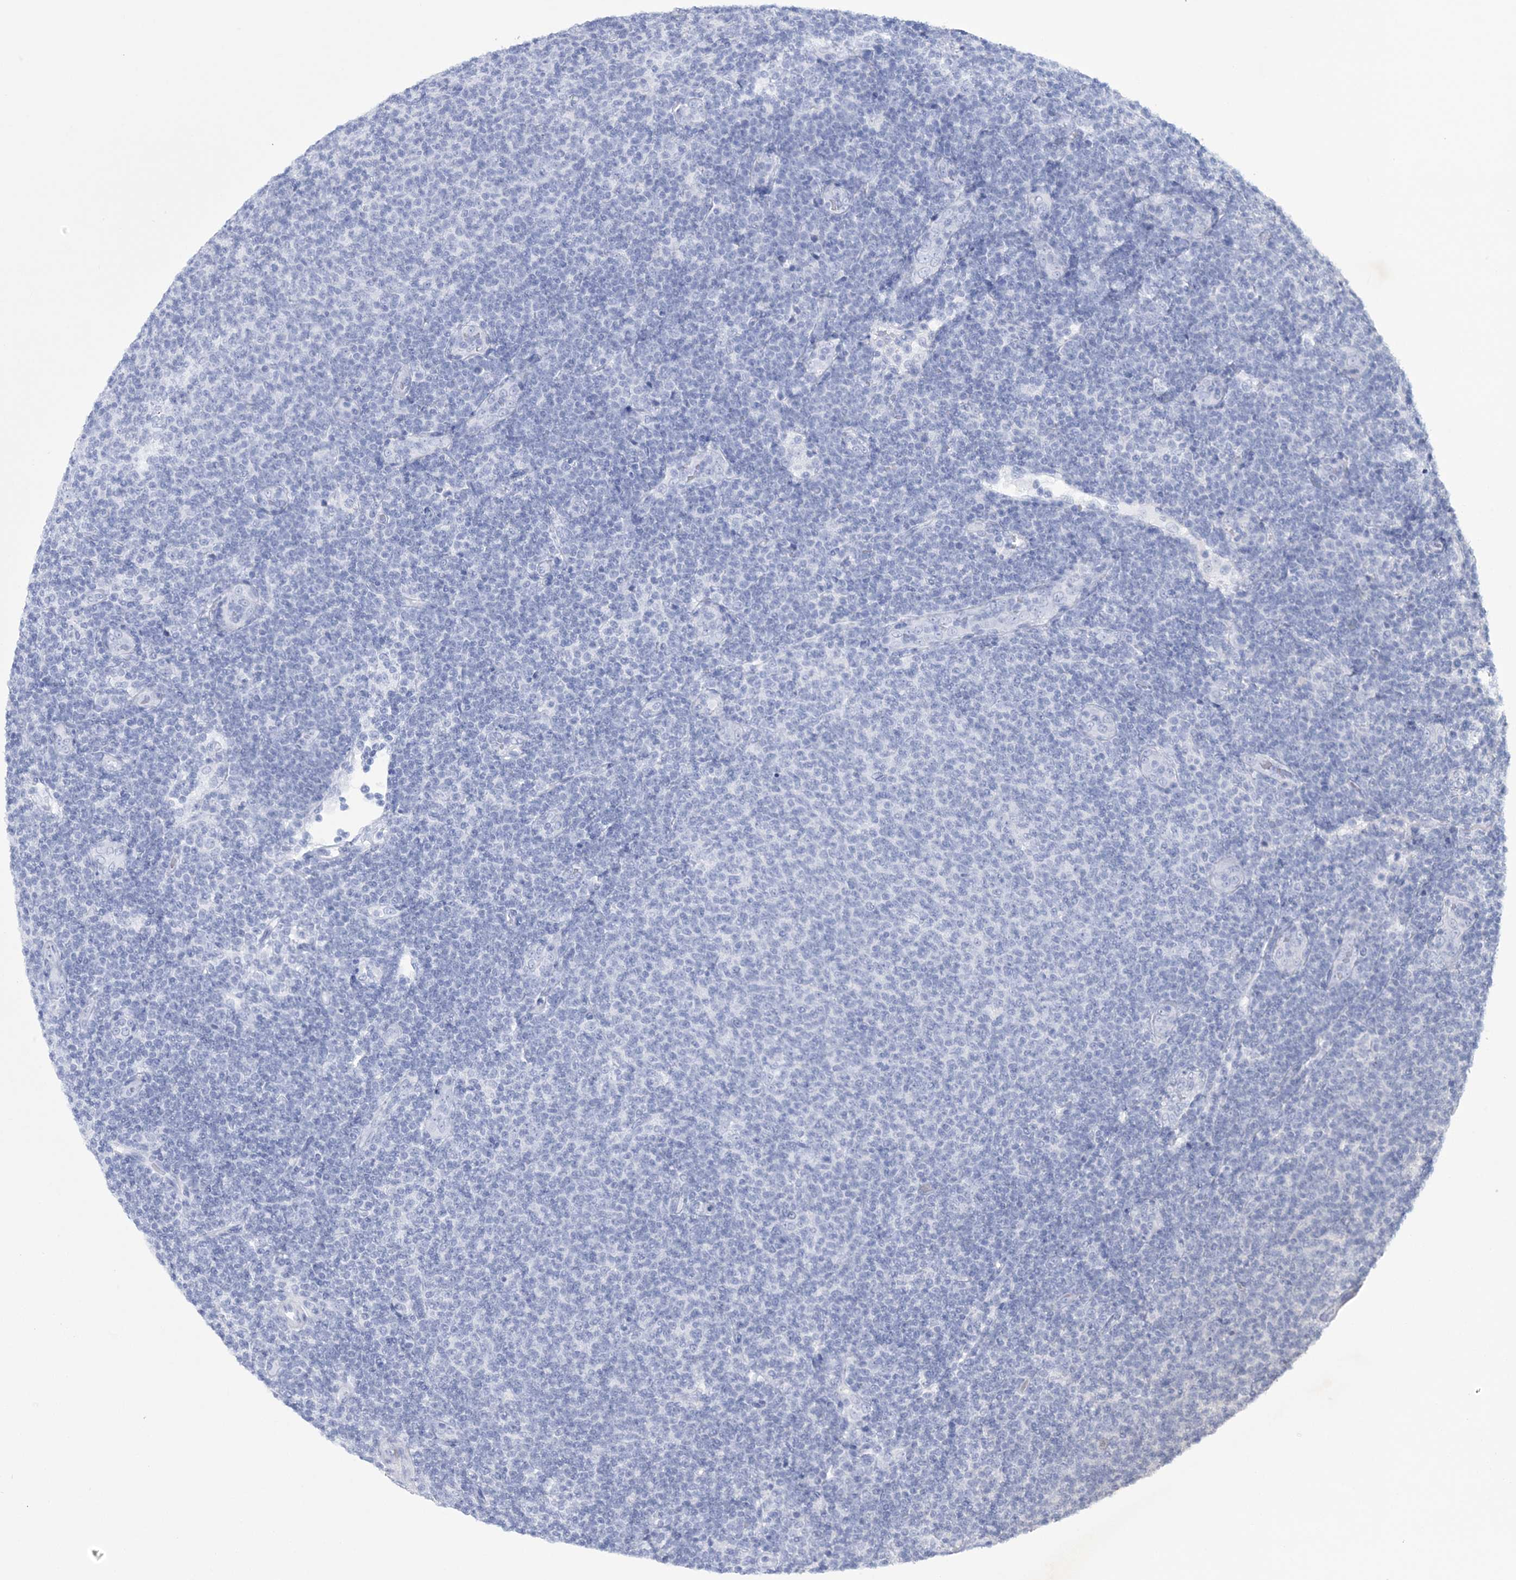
{"staining": {"intensity": "negative", "quantity": "none", "location": "none"}, "tissue": "lymphoma", "cell_type": "Tumor cells", "image_type": "cancer", "snomed": [{"axis": "morphology", "description": "Malignant lymphoma, non-Hodgkin's type, Low grade"}, {"axis": "topography", "description": "Lymph node"}], "caption": "Immunohistochemistry (IHC) photomicrograph of neoplastic tissue: low-grade malignant lymphoma, non-Hodgkin's type stained with DAB (3,3'-diaminobenzidine) exhibits no significant protein expression in tumor cells.", "gene": "DPCD", "patient": {"sex": "male", "age": 66}}